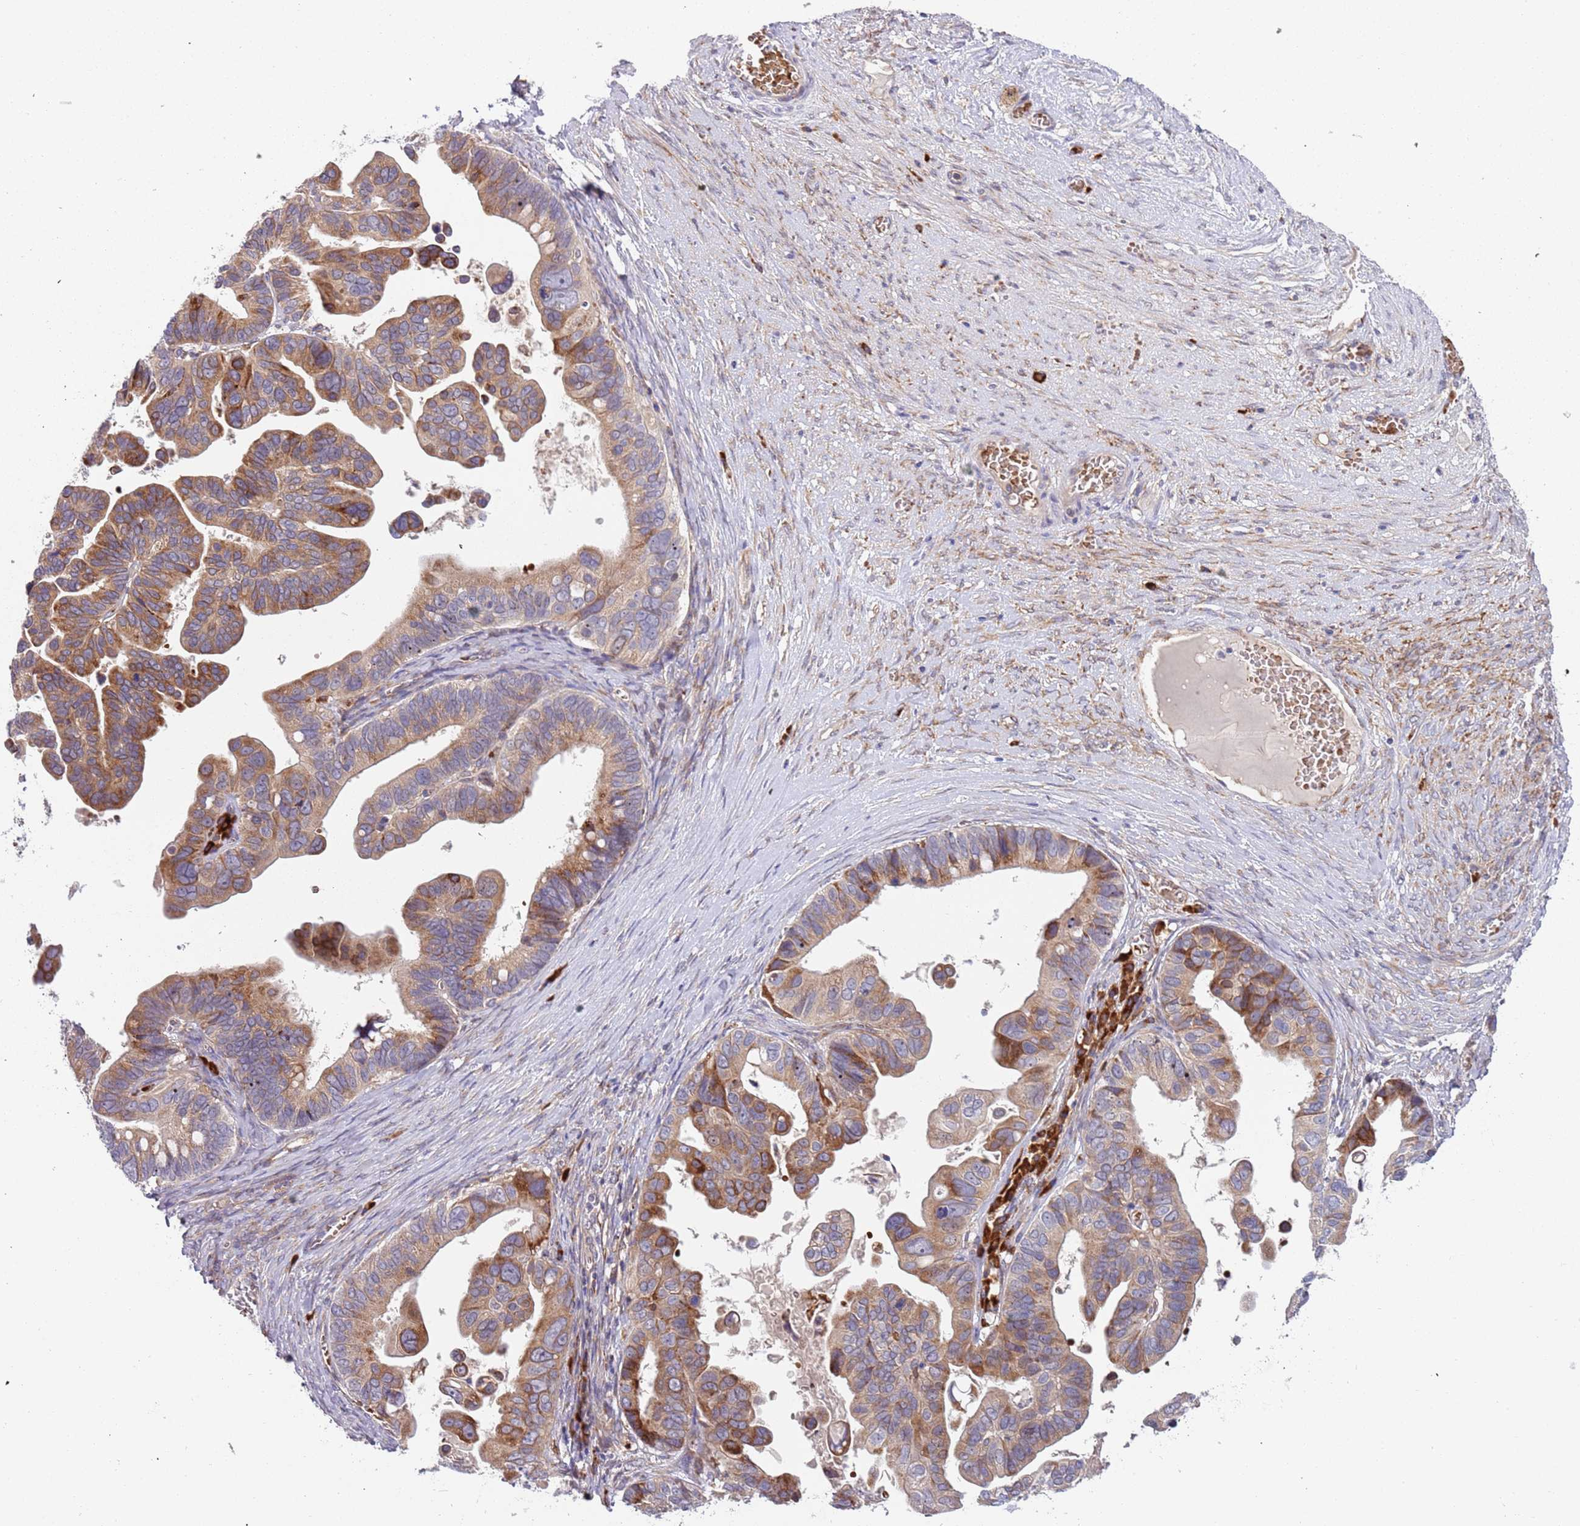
{"staining": {"intensity": "moderate", "quantity": ">75%", "location": "cytoplasmic/membranous"}, "tissue": "ovarian cancer", "cell_type": "Tumor cells", "image_type": "cancer", "snomed": [{"axis": "morphology", "description": "Cystadenocarcinoma, serous, NOS"}, {"axis": "topography", "description": "Ovary"}], "caption": "Tumor cells show moderate cytoplasmic/membranous staining in approximately >75% of cells in ovarian serous cystadenocarcinoma.", "gene": "VWCE", "patient": {"sex": "female", "age": 56}}